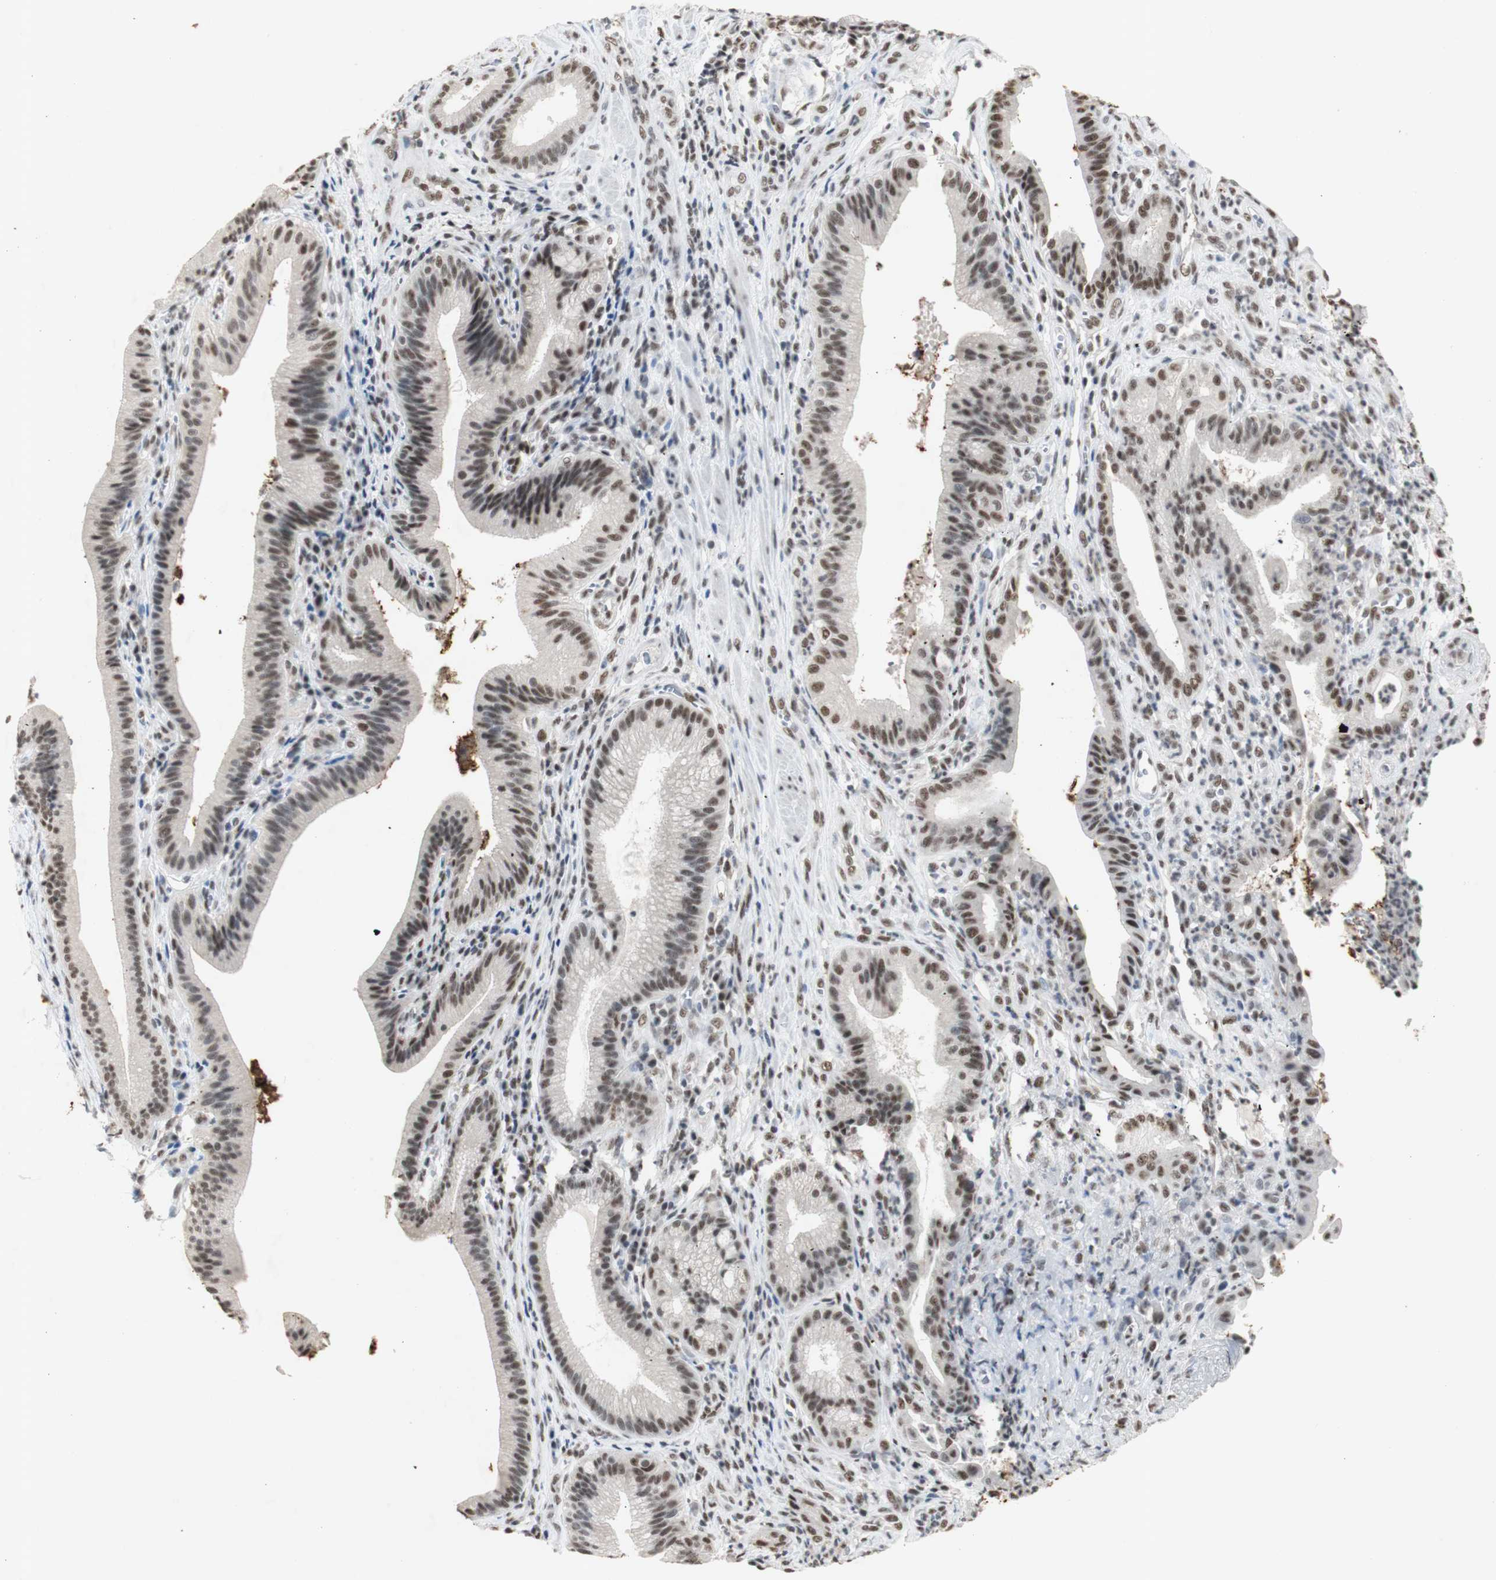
{"staining": {"intensity": "moderate", "quantity": ">75%", "location": "nuclear"}, "tissue": "pancreatic cancer", "cell_type": "Tumor cells", "image_type": "cancer", "snomed": [{"axis": "morphology", "description": "Adenocarcinoma, NOS"}, {"axis": "topography", "description": "Pancreas"}], "caption": "Immunohistochemistry (IHC) (DAB) staining of pancreatic adenocarcinoma demonstrates moderate nuclear protein expression in approximately >75% of tumor cells.", "gene": "SNRPB", "patient": {"sex": "female", "age": 75}}